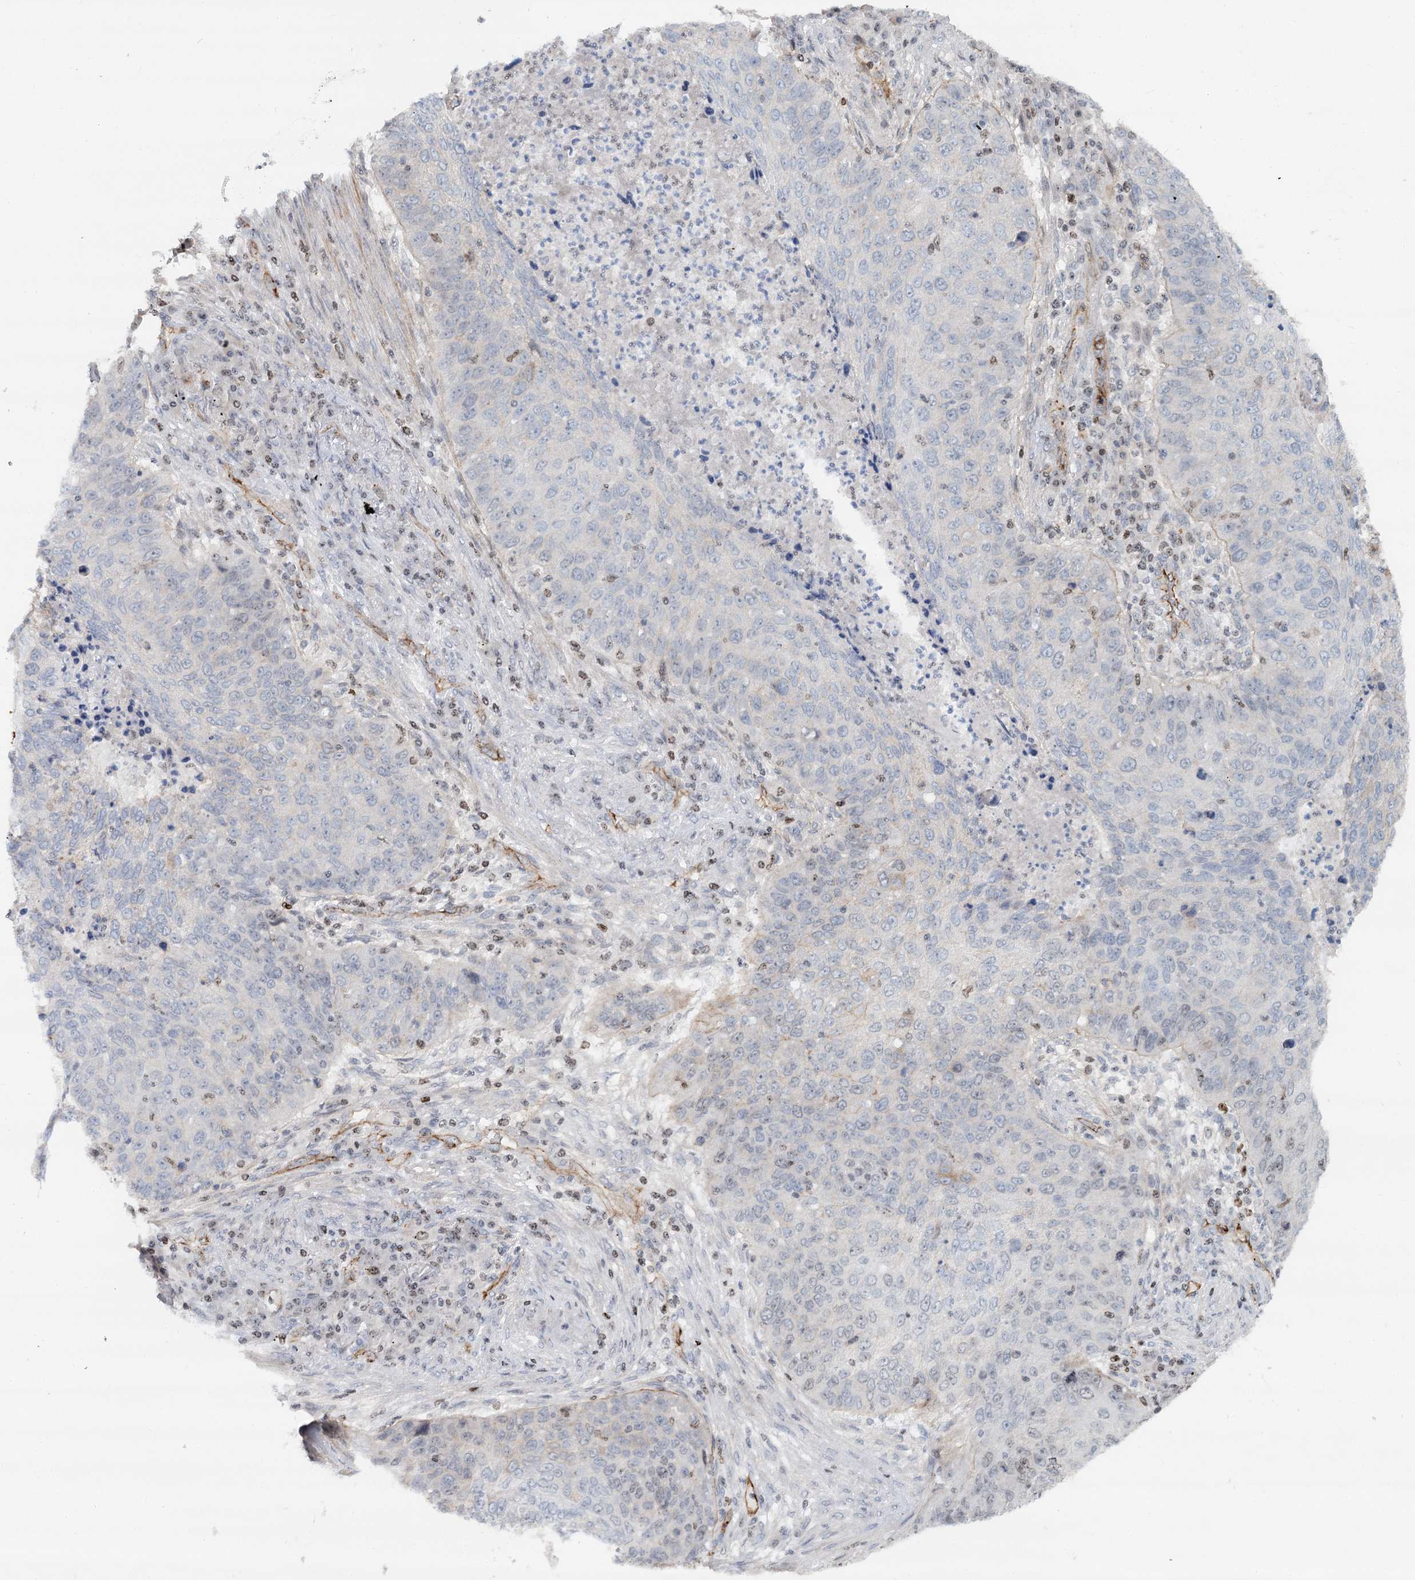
{"staining": {"intensity": "negative", "quantity": "none", "location": "none"}, "tissue": "lung cancer", "cell_type": "Tumor cells", "image_type": "cancer", "snomed": [{"axis": "morphology", "description": "Squamous cell carcinoma, NOS"}, {"axis": "topography", "description": "Lung"}], "caption": "Image shows no significant protein staining in tumor cells of lung cancer.", "gene": "ZFYVE28", "patient": {"sex": "female", "age": 63}}